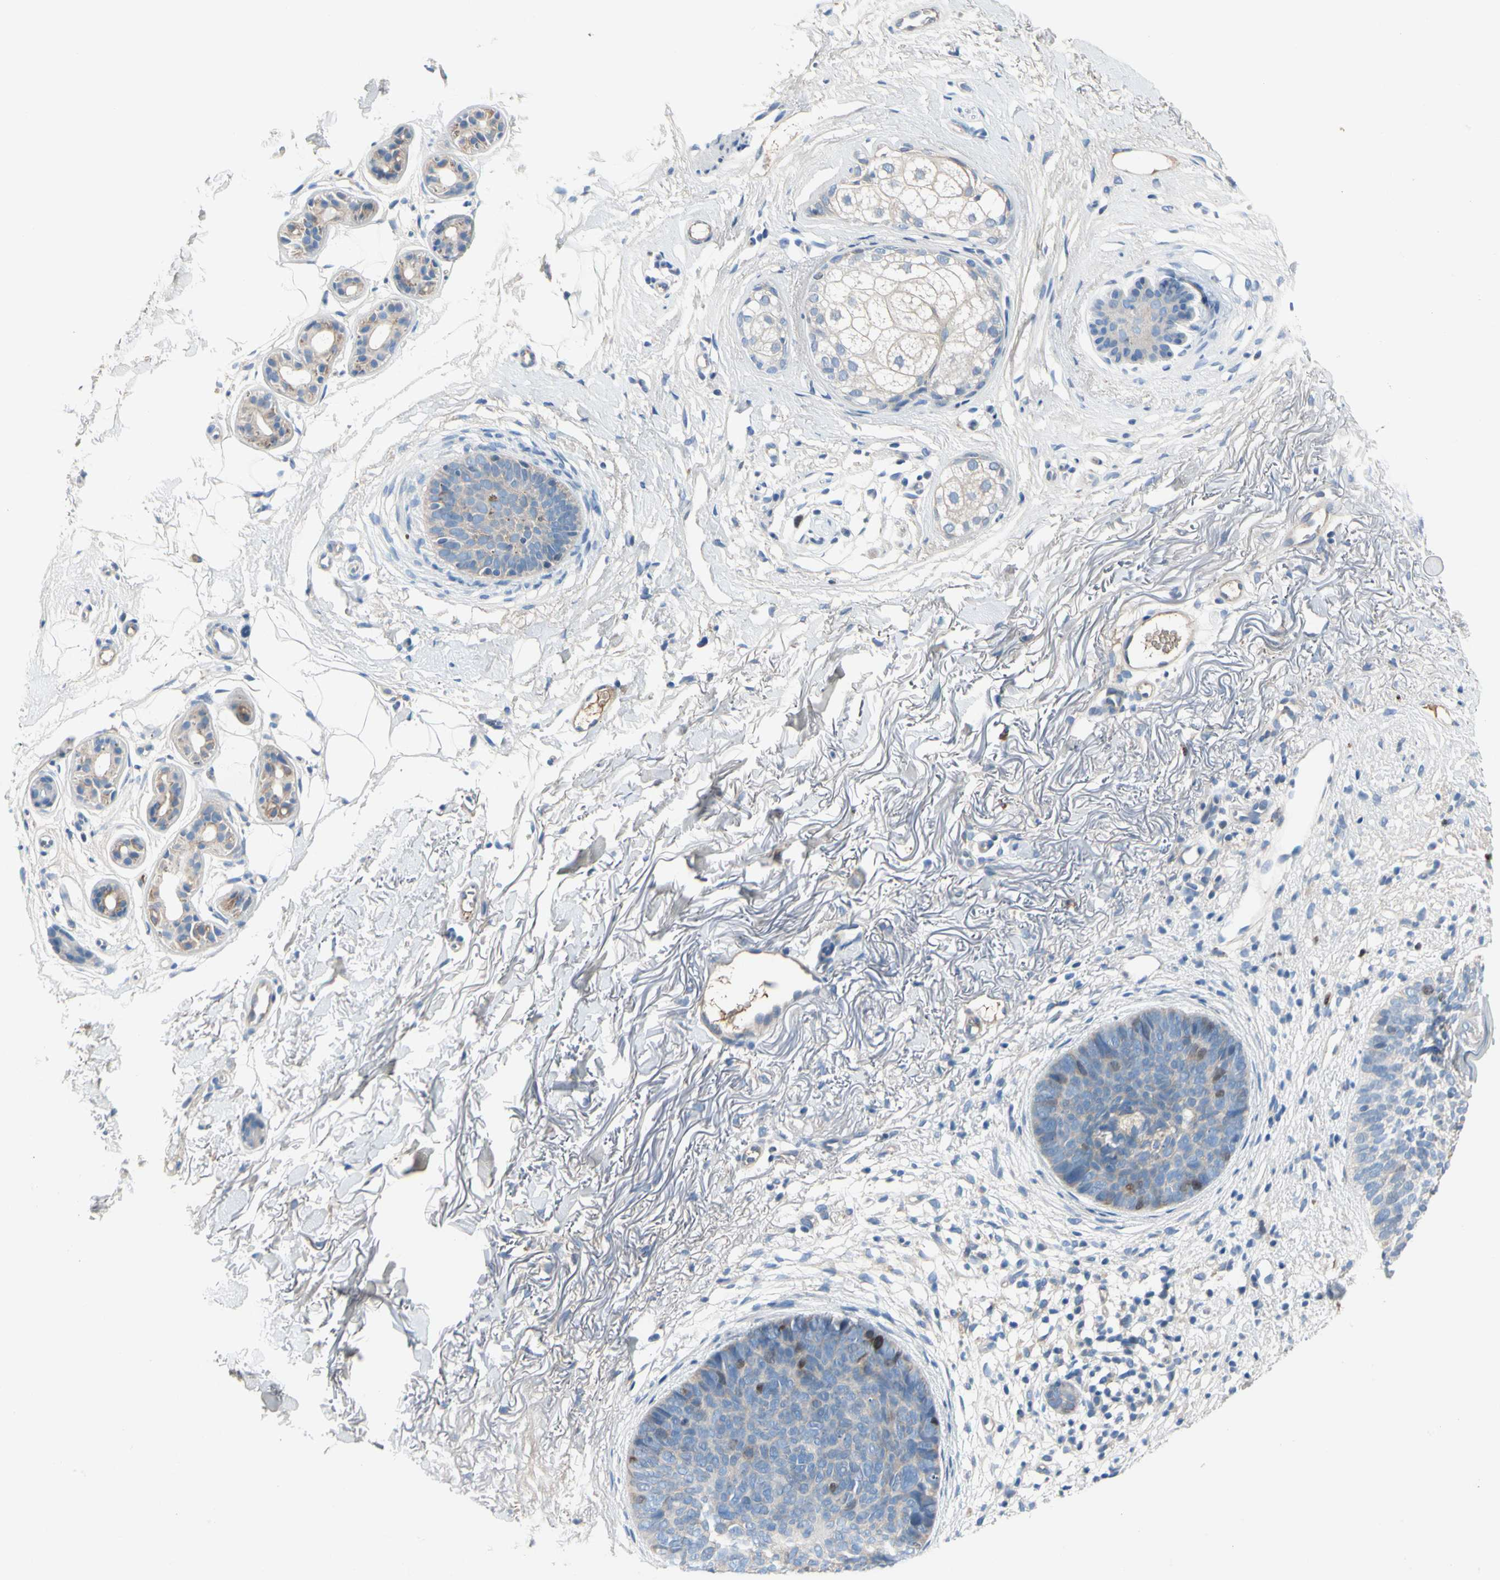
{"staining": {"intensity": "moderate", "quantity": "<25%", "location": "nuclear"}, "tissue": "skin cancer", "cell_type": "Tumor cells", "image_type": "cancer", "snomed": [{"axis": "morphology", "description": "Basal cell carcinoma"}, {"axis": "topography", "description": "Skin"}], "caption": "Immunohistochemical staining of human skin cancer (basal cell carcinoma) reveals moderate nuclear protein positivity in approximately <25% of tumor cells. Nuclei are stained in blue.", "gene": "HJURP", "patient": {"sex": "female", "age": 70}}